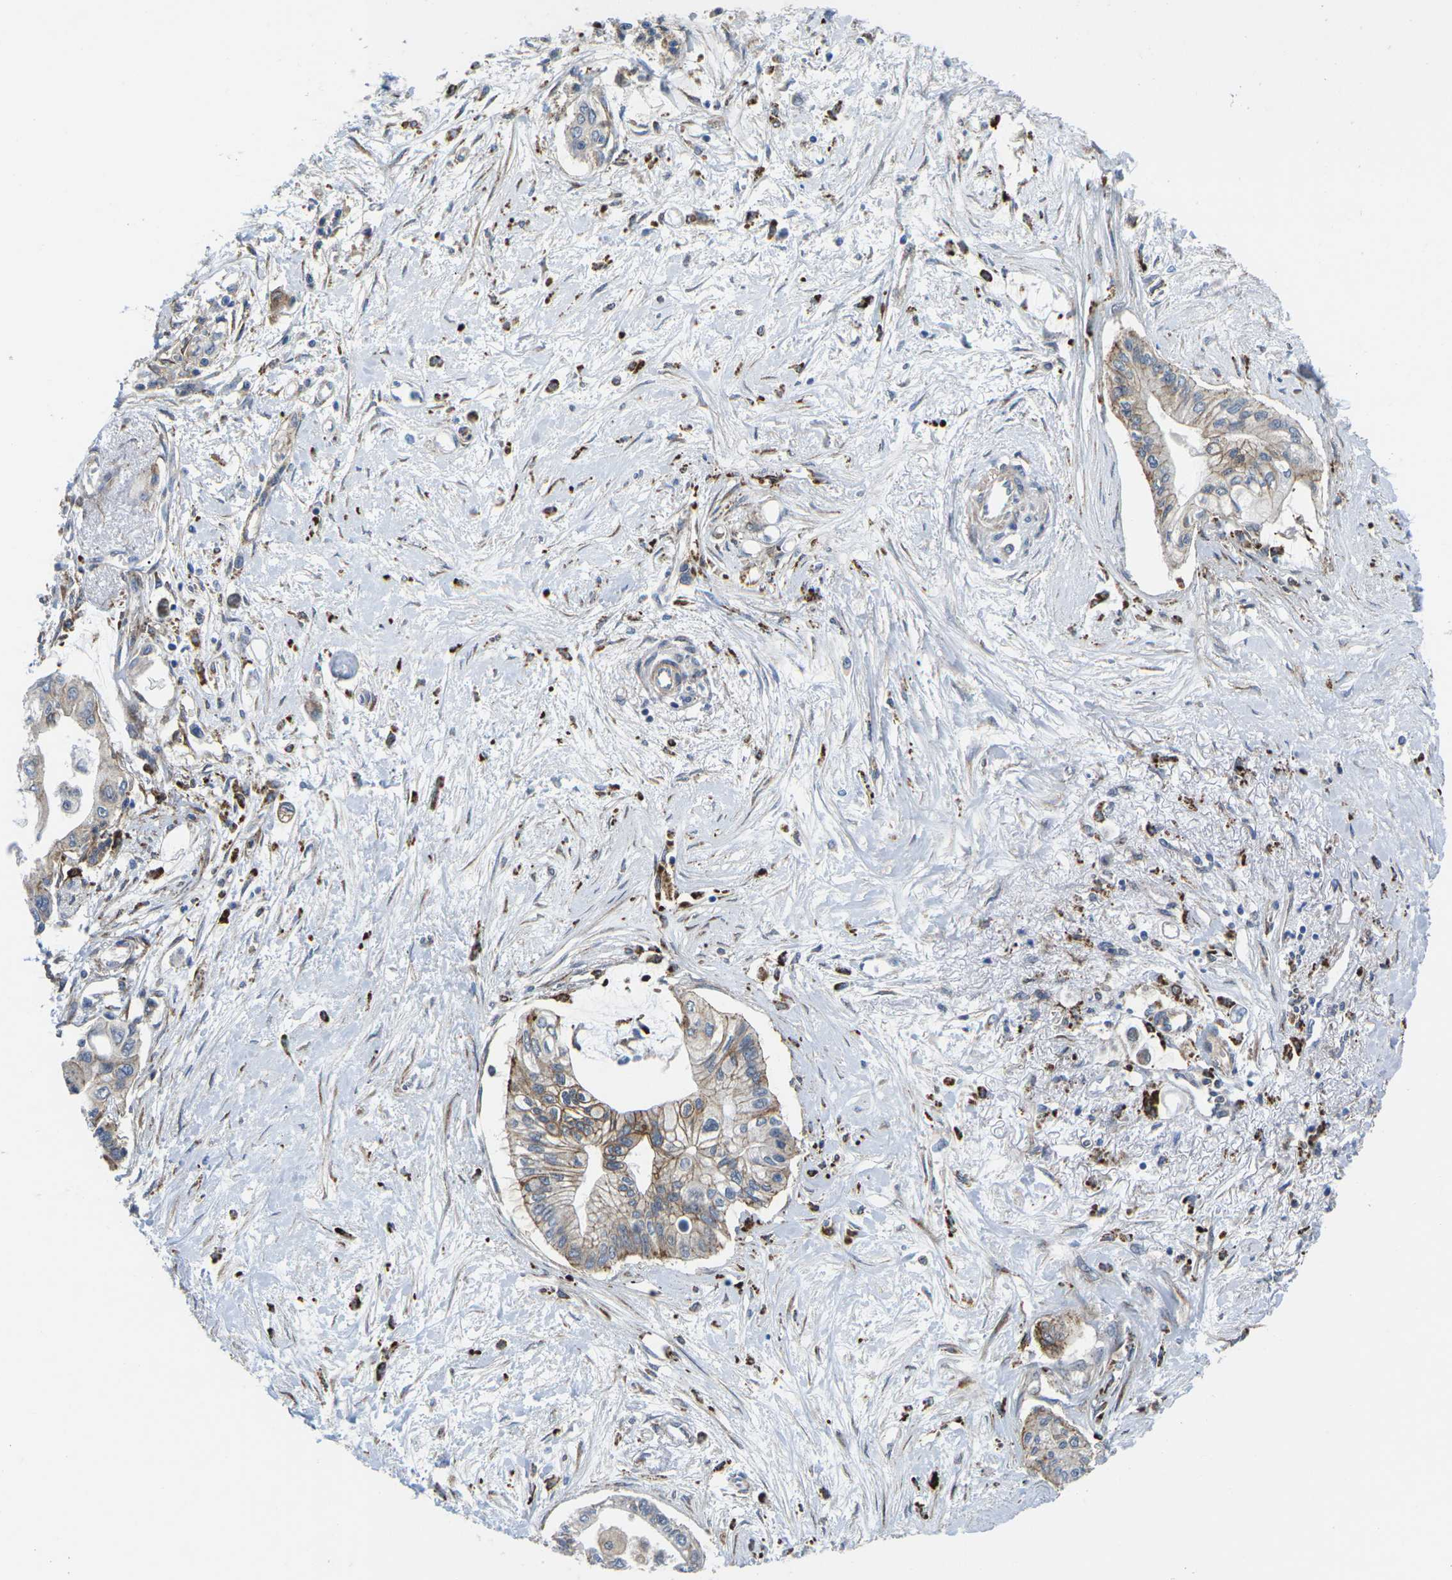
{"staining": {"intensity": "moderate", "quantity": ">75%", "location": "cytoplasmic/membranous"}, "tissue": "pancreatic cancer", "cell_type": "Tumor cells", "image_type": "cancer", "snomed": [{"axis": "morphology", "description": "Adenocarcinoma, NOS"}, {"axis": "topography", "description": "Pancreas"}], "caption": "Immunohistochemistry (IHC) of human pancreatic adenocarcinoma exhibits medium levels of moderate cytoplasmic/membranous staining in about >75% of tumor cells. Nuclei are stained in blue.", "gene": "DLG1", "patient": {"sex": "female", "age": 77}}